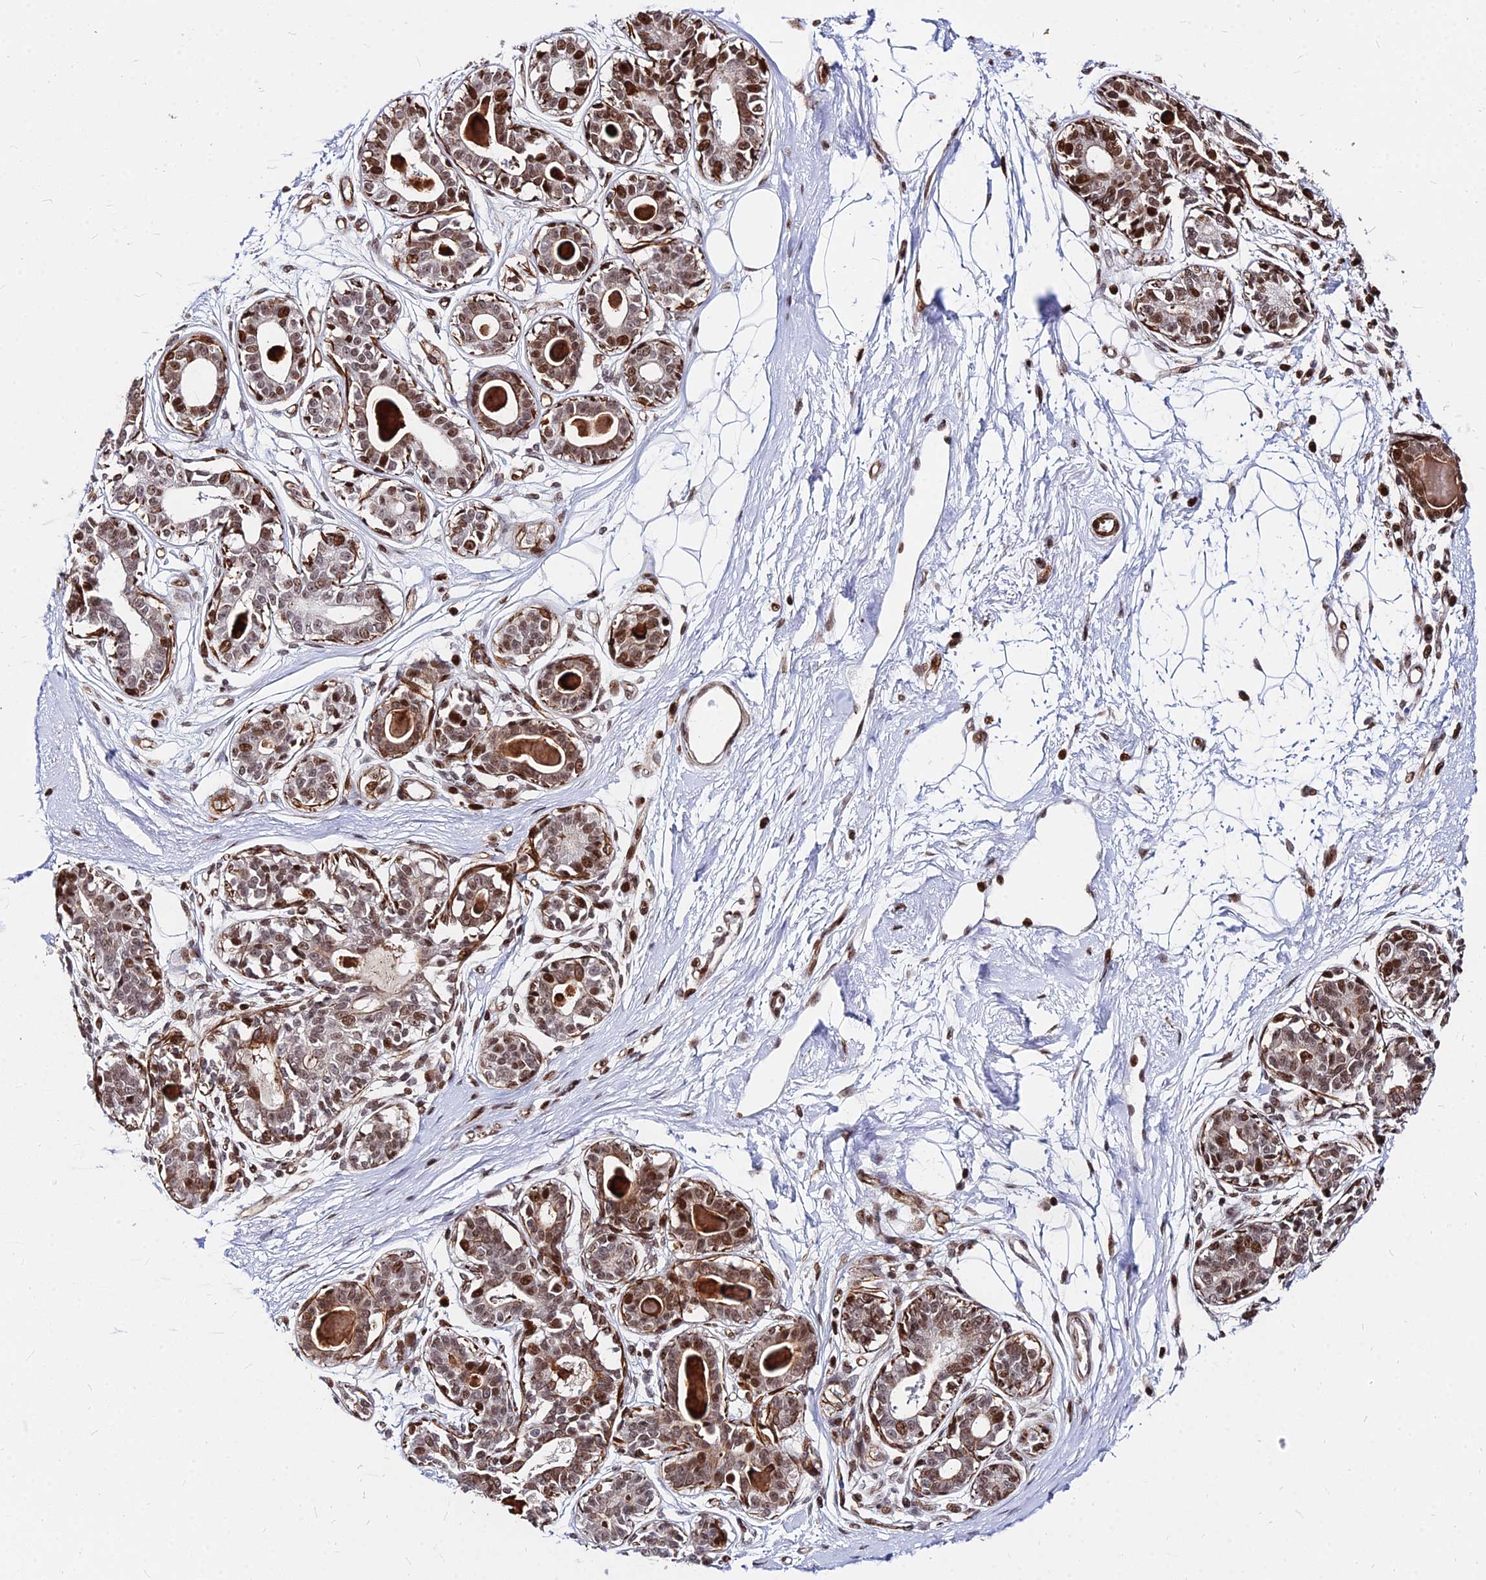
{"staining": {"intensity": "moderate", "quantity": ">75%", "location": "cytoplasmic/membranous,nuclear"}, "tissue": "breast", "cell_type": "Adipocytes", "image_type": "normal", "snomed": [{"axis": "morphology", "description": "Normal tissue, NOS"}, {"axis": "topography", "description": "Breast"}], "caption": "This histopathology image demonstrates unremarkable breast stained with IHC to label a protein in brown. The cytoplasmic/membranous,nuclear of adipocytes show moderate positivity for the protein. Nuclei are counter-stained blue.", "gene": "NYAP2", "patient": {"sex": "female", "age": 45}}